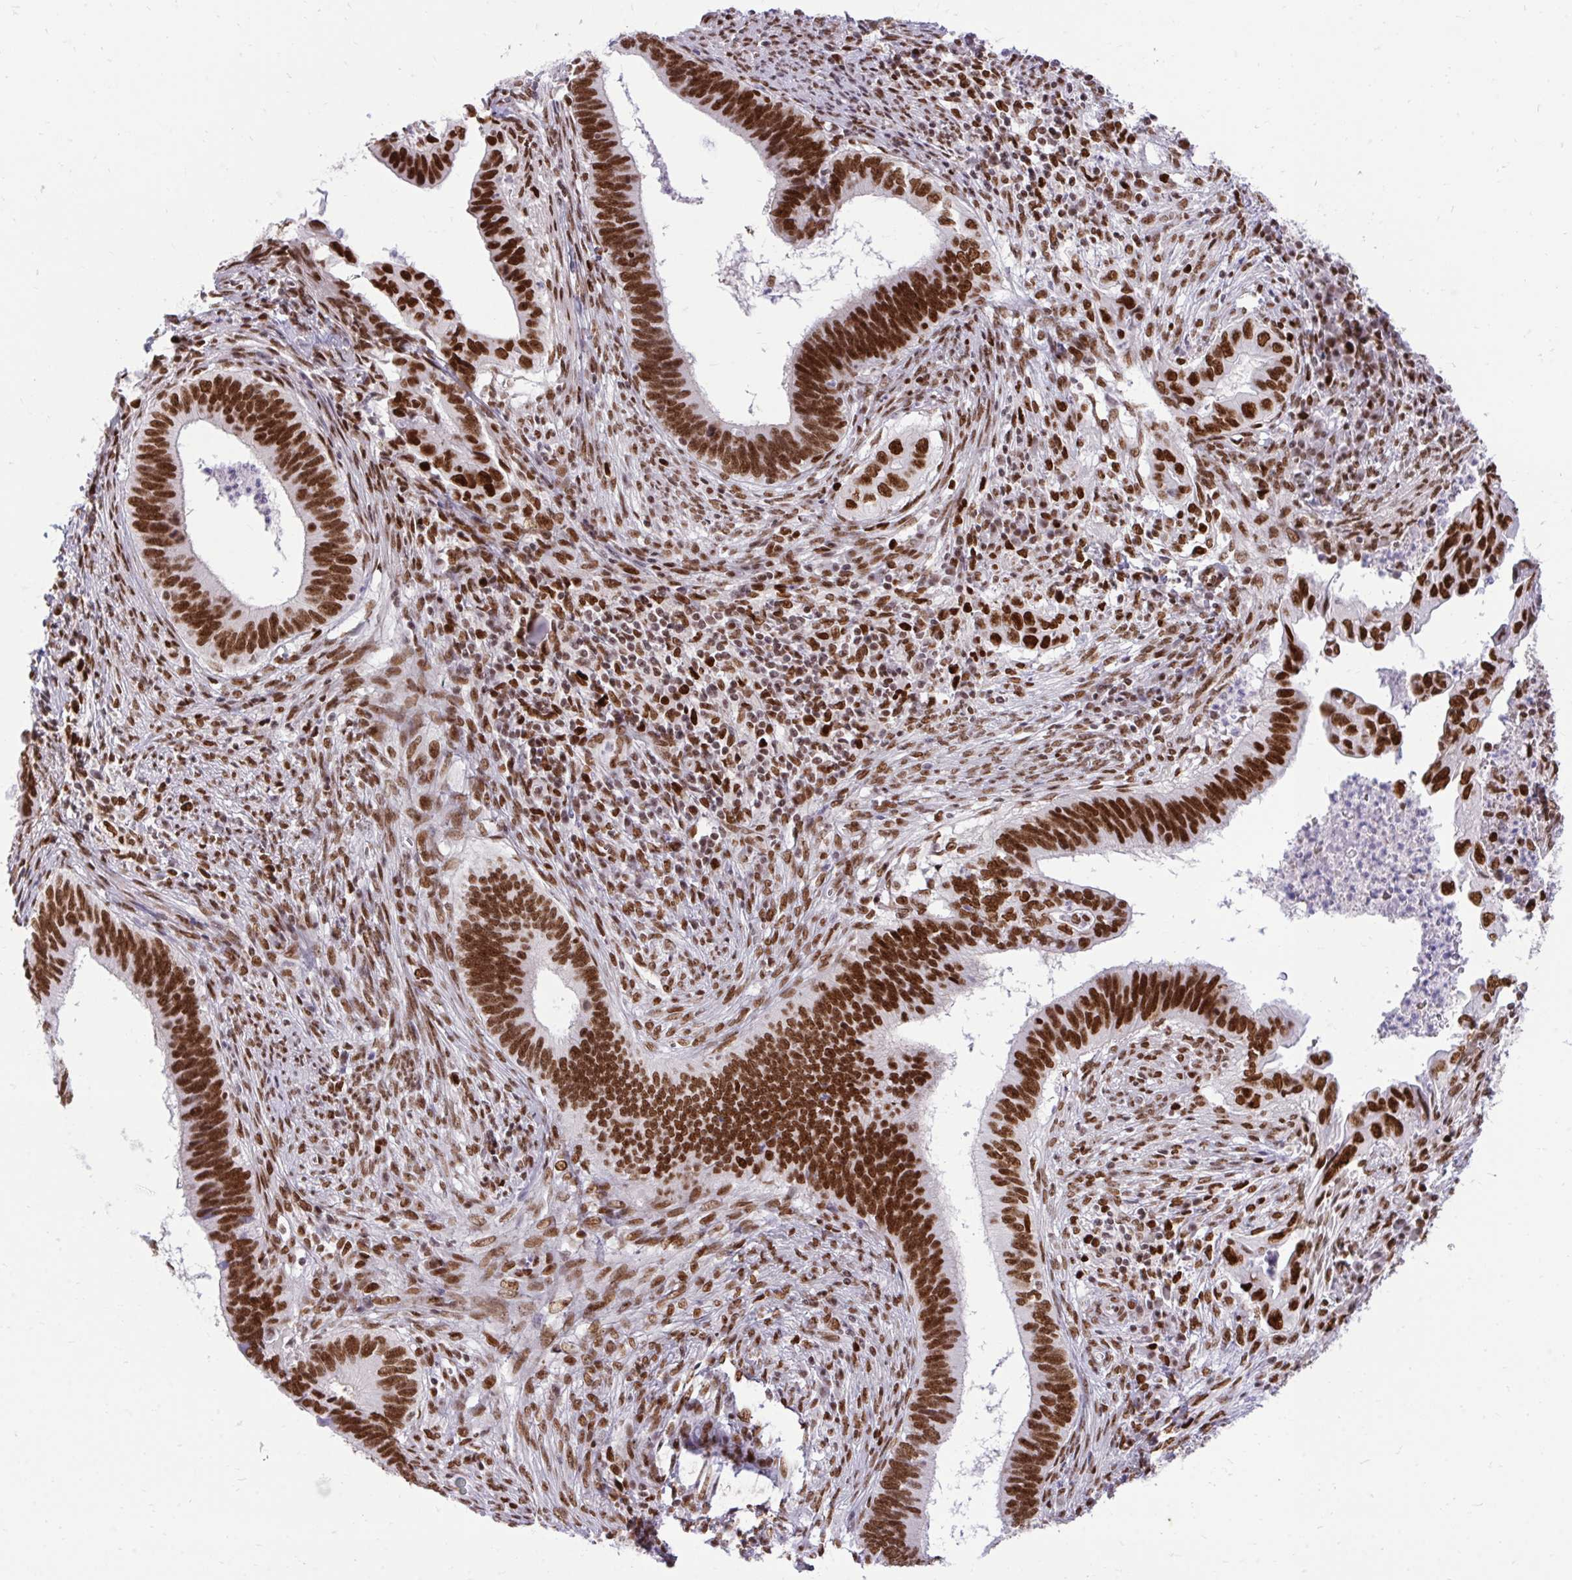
{"staining": {"intensity": "strong", "quantity": ">75%", "location": "nuclear"}, "tissue": "cervical cancer", "cell_type": "Tumor cells", "image_type": "cancer", "snomed": [{"axis": "morphology", "description": "Adenocarcinoma, NOS"}, {"axis": "topography", "description": "Cervix"}], "caption": "Tumor cells demonstrate strong nuclear positivity in about >75% of cells in cervical cancer (adenocarcinoma). The protein is stained brown, and the nuclei are stained in blue (DAB (3,3'-diaminobenzidine) IHC with brightfield microscopy, high magnification).", "gene": "CDYL", "patient": {"sex": "female", "age": 42}}